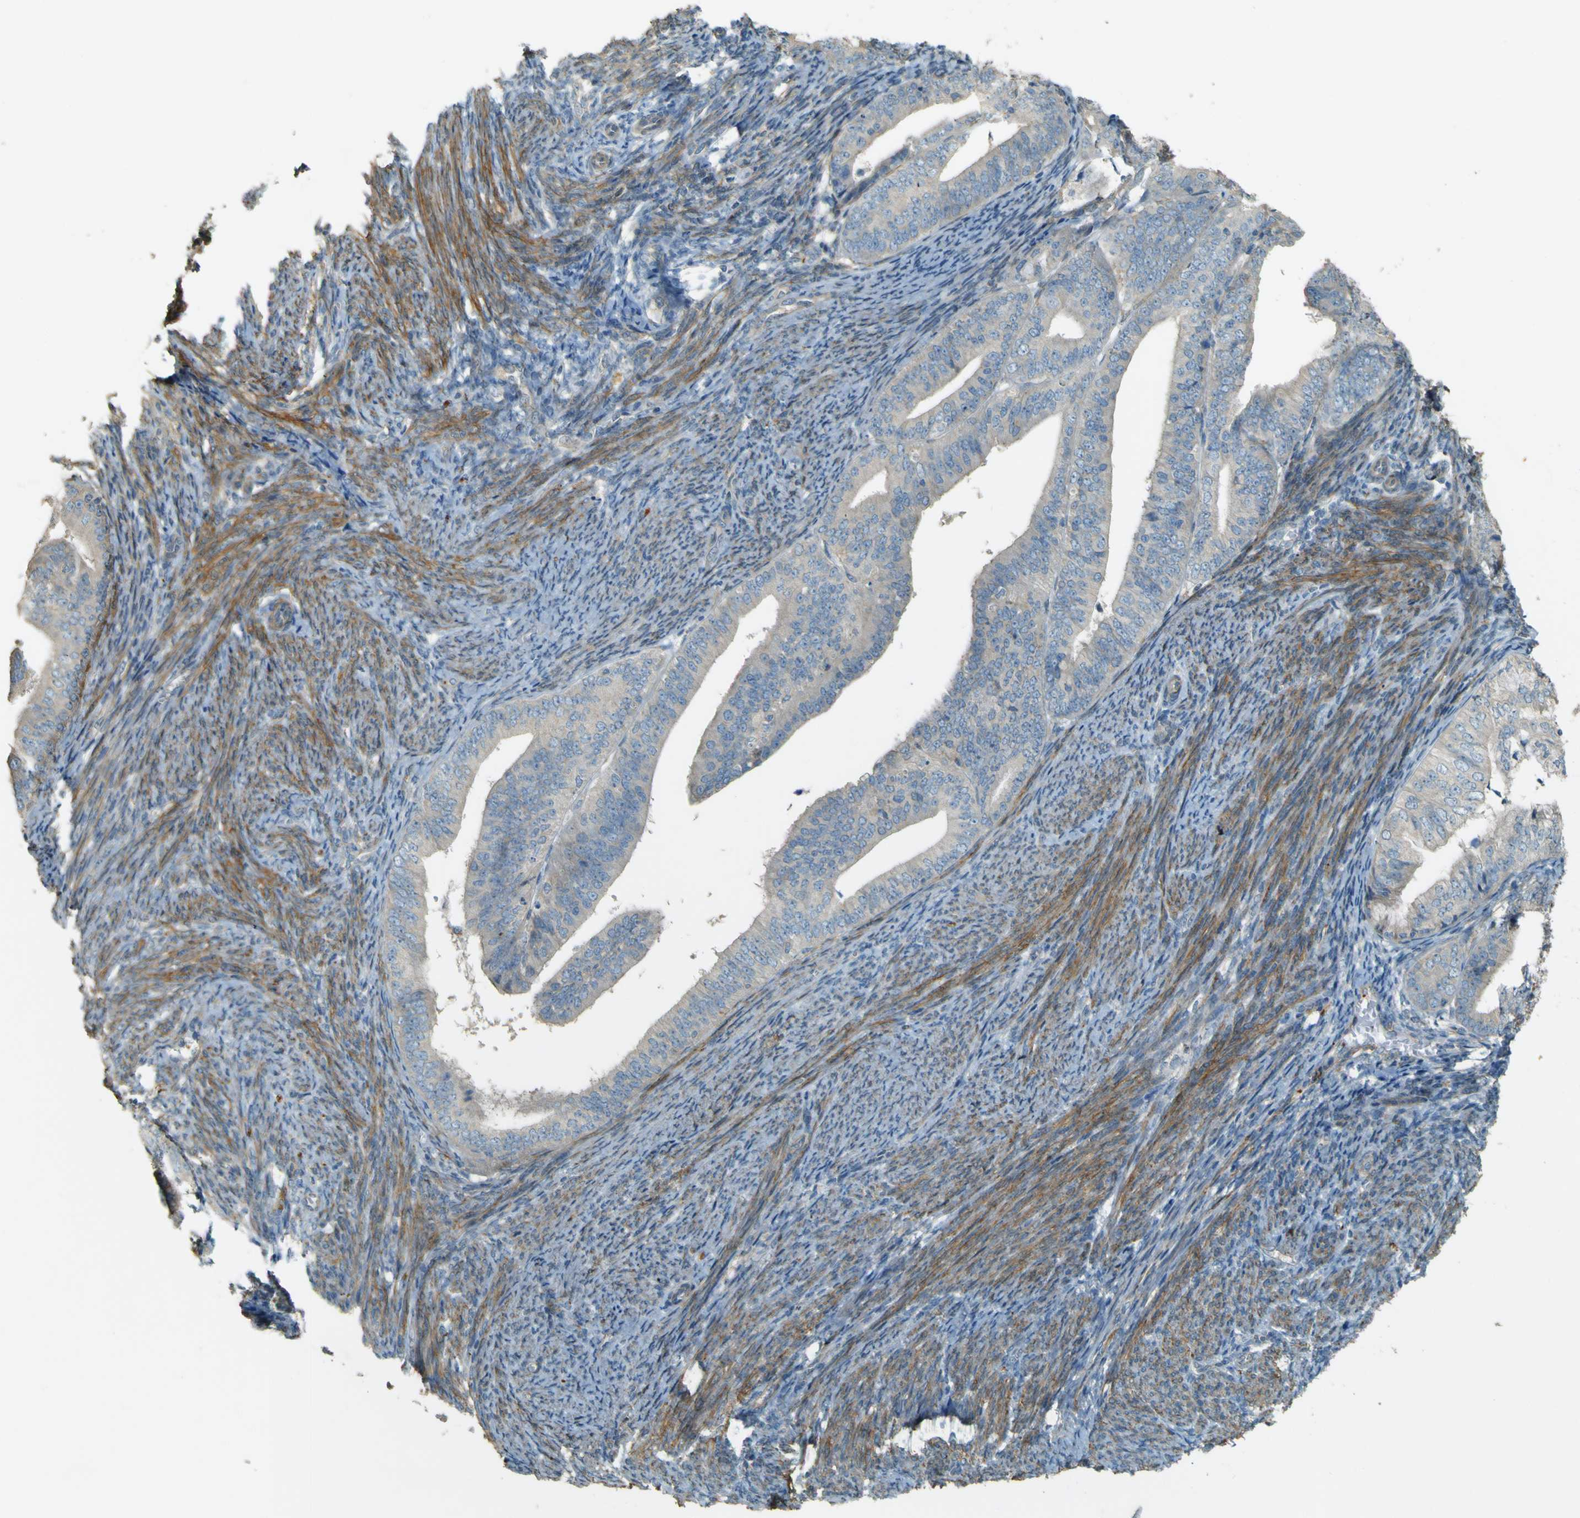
{"staining": {"intensity": "negative", "quantity": "none", "location": "none"}, "tissue": "endometrial cancer", "cell_type": "Tumor cells", "image_type": "cancer", "snomed": [{"axis": "morphology", "description": "Adenocarcinoma, NOS"}, {"axis": "topography", "description": "Endometrium"}], "caption": "Adenocarcinoma (endometrial) was stained to show a protein in brown. There is no significant positivity in tumor cells.", "gene": "NEXN", "patient": {"sex": "female", "age": 63}}